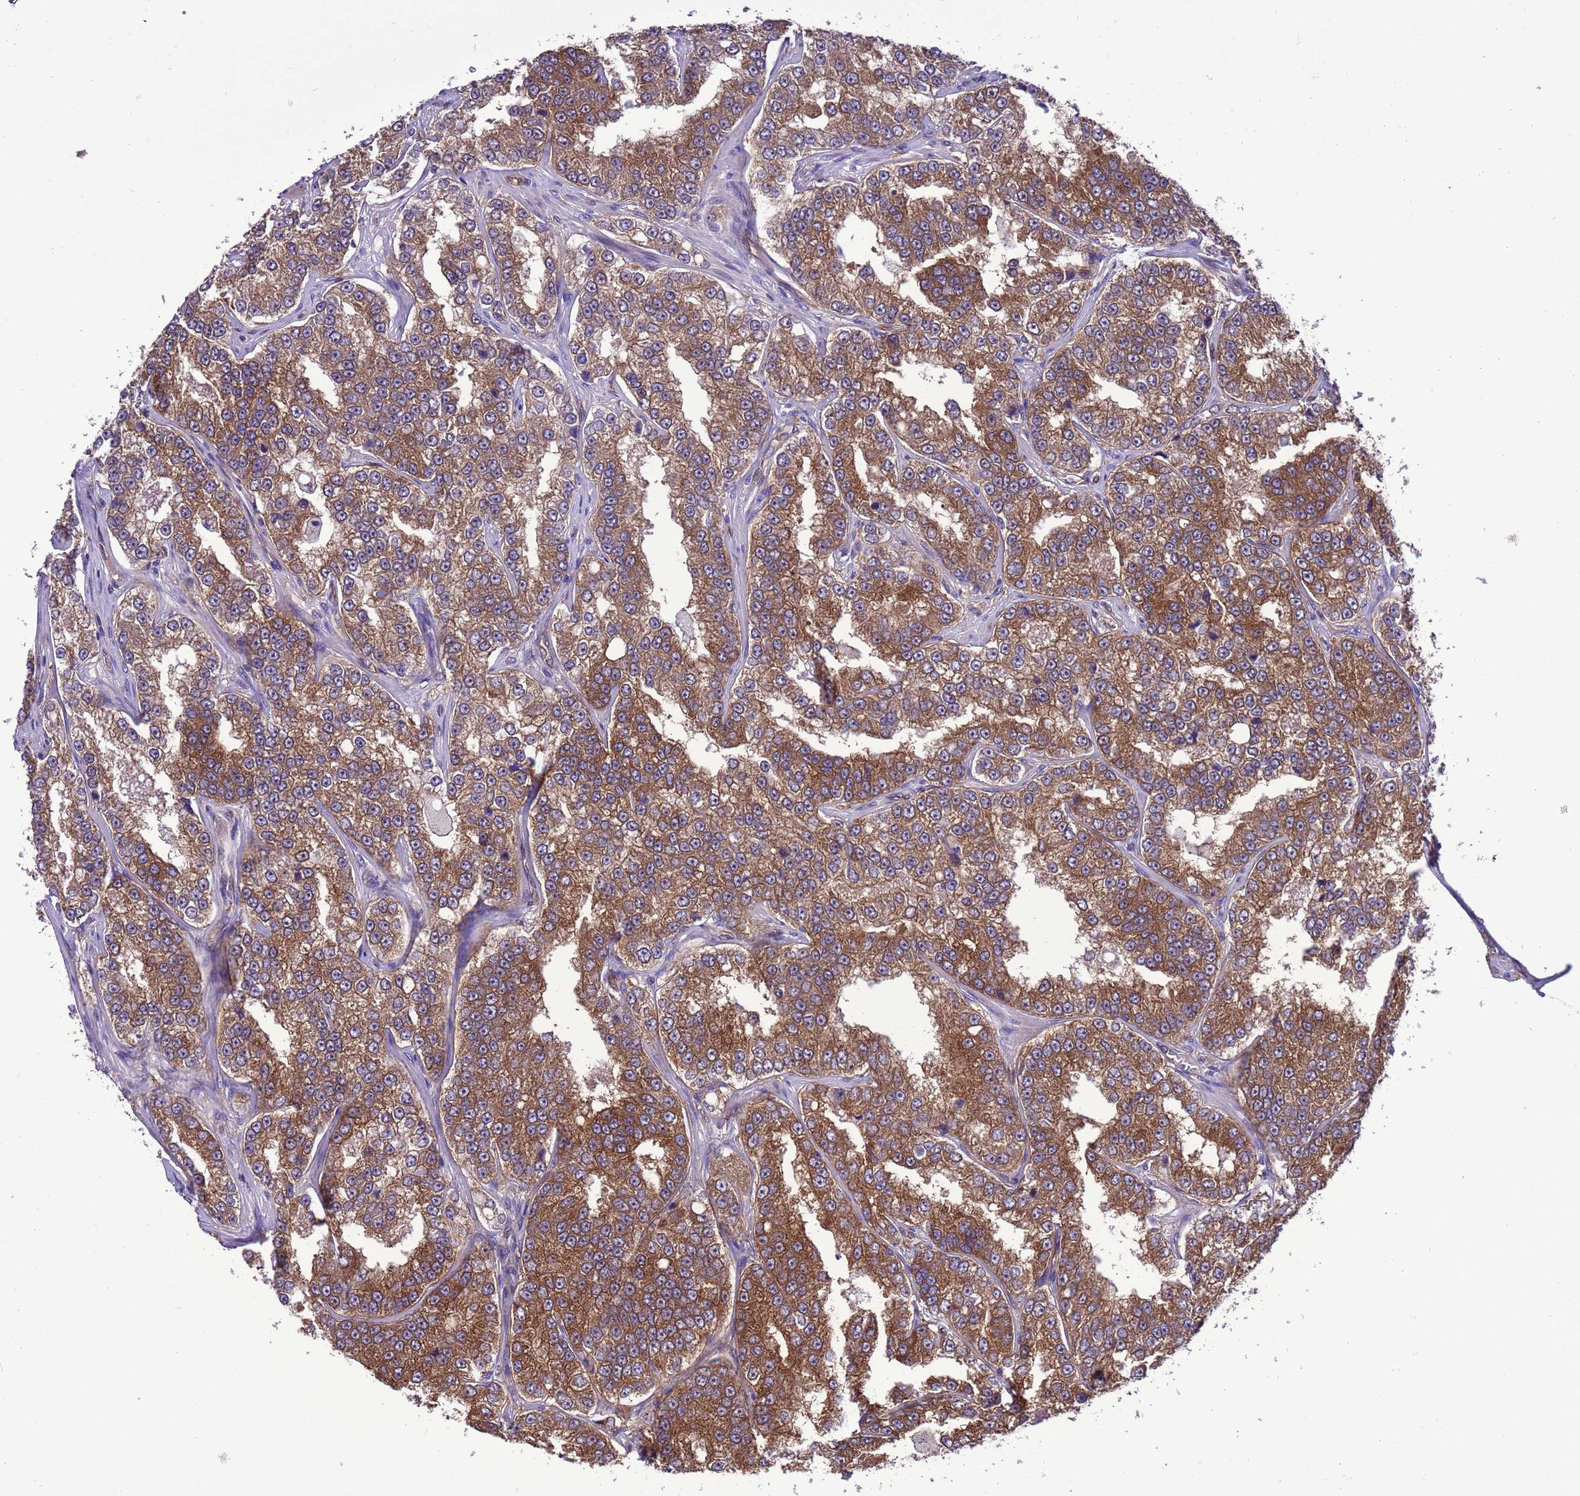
{"staining": {"intensity": "strong", "quantity": ">75%", "location": "cytoplasmic/membranous"}, "tissue": "prostate cancer", "cell_type": "Tumor cells", "image_type": "cancer", "snomed": [{"axis": "morphology", "description": "Normal tissue, NOS"}, {"axis": "morphology", "description": "Adenocarcinoma, High grade"}, {"axis": "topography", "description": "Prostate"}], "caption": "High-power microscopy captured an immunohistochemistry (IHC) image of prostate high-grade adenocarcinoma, revealing strong cytoplasmic/membranous positivity in approximately >75% of tumor cells.", "gene": "RABEP2", "patient": {"sex": "male", "age": 83}}